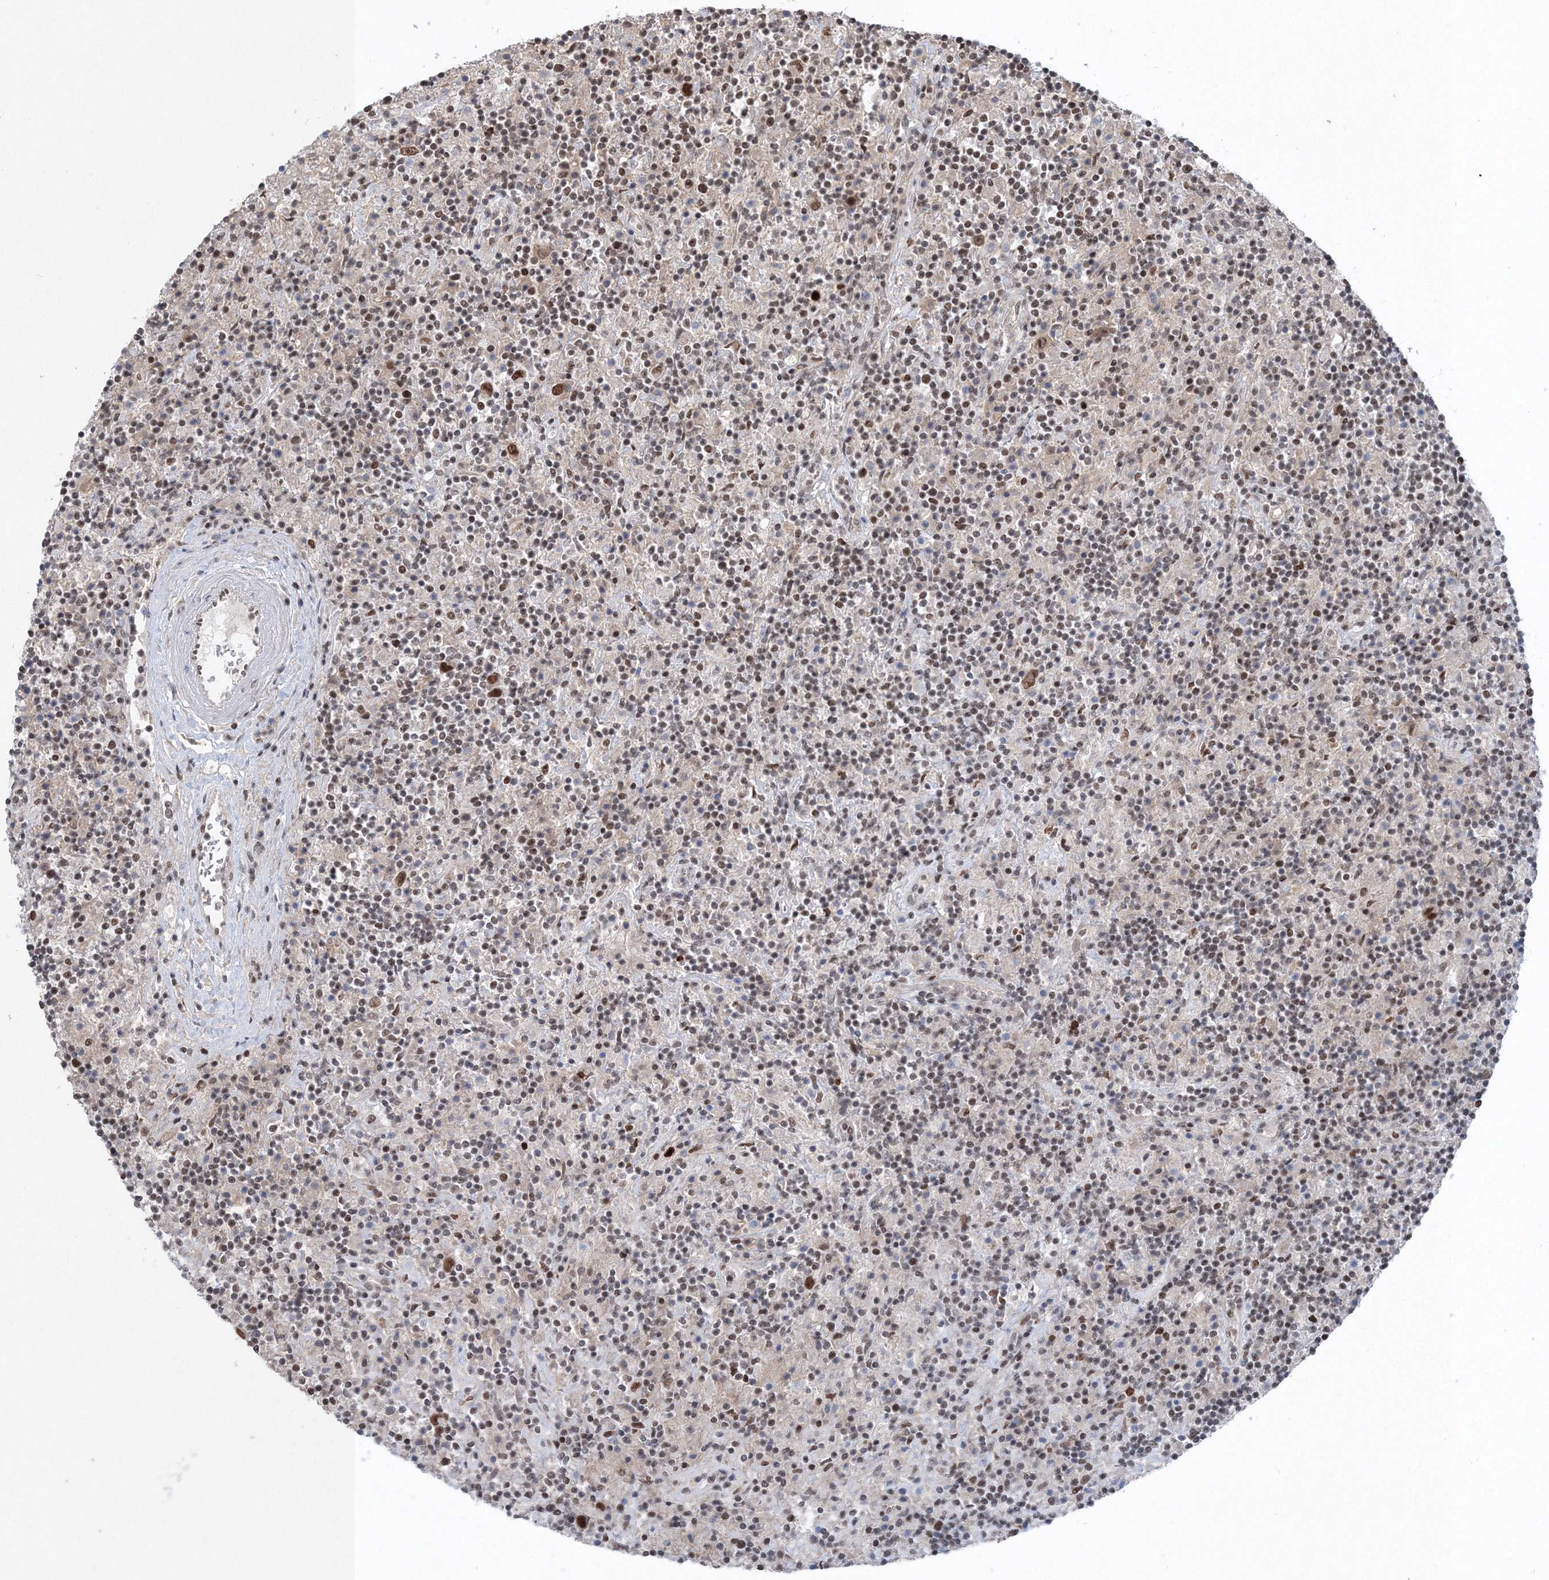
{"staining": {"intensity": "moderate", "quantity": ">75%", "location": "nuclear"}, "tissue": "lymphoma", "cell_type": "Tumor cells", "image_type": "cancer", "snomed": [{"axis": "morphology", "description": "Hodgkin's disease, NOS"}, {"axis": "topography", "description": "Lymph node"}], "caption": "The histopathology image shows staining of lymphoma, revealing moderate nuclear protein positivity (brown color) within tumor cells.", "gene": "PDS5A", "patient": {"sex": "male", "age": 70}}